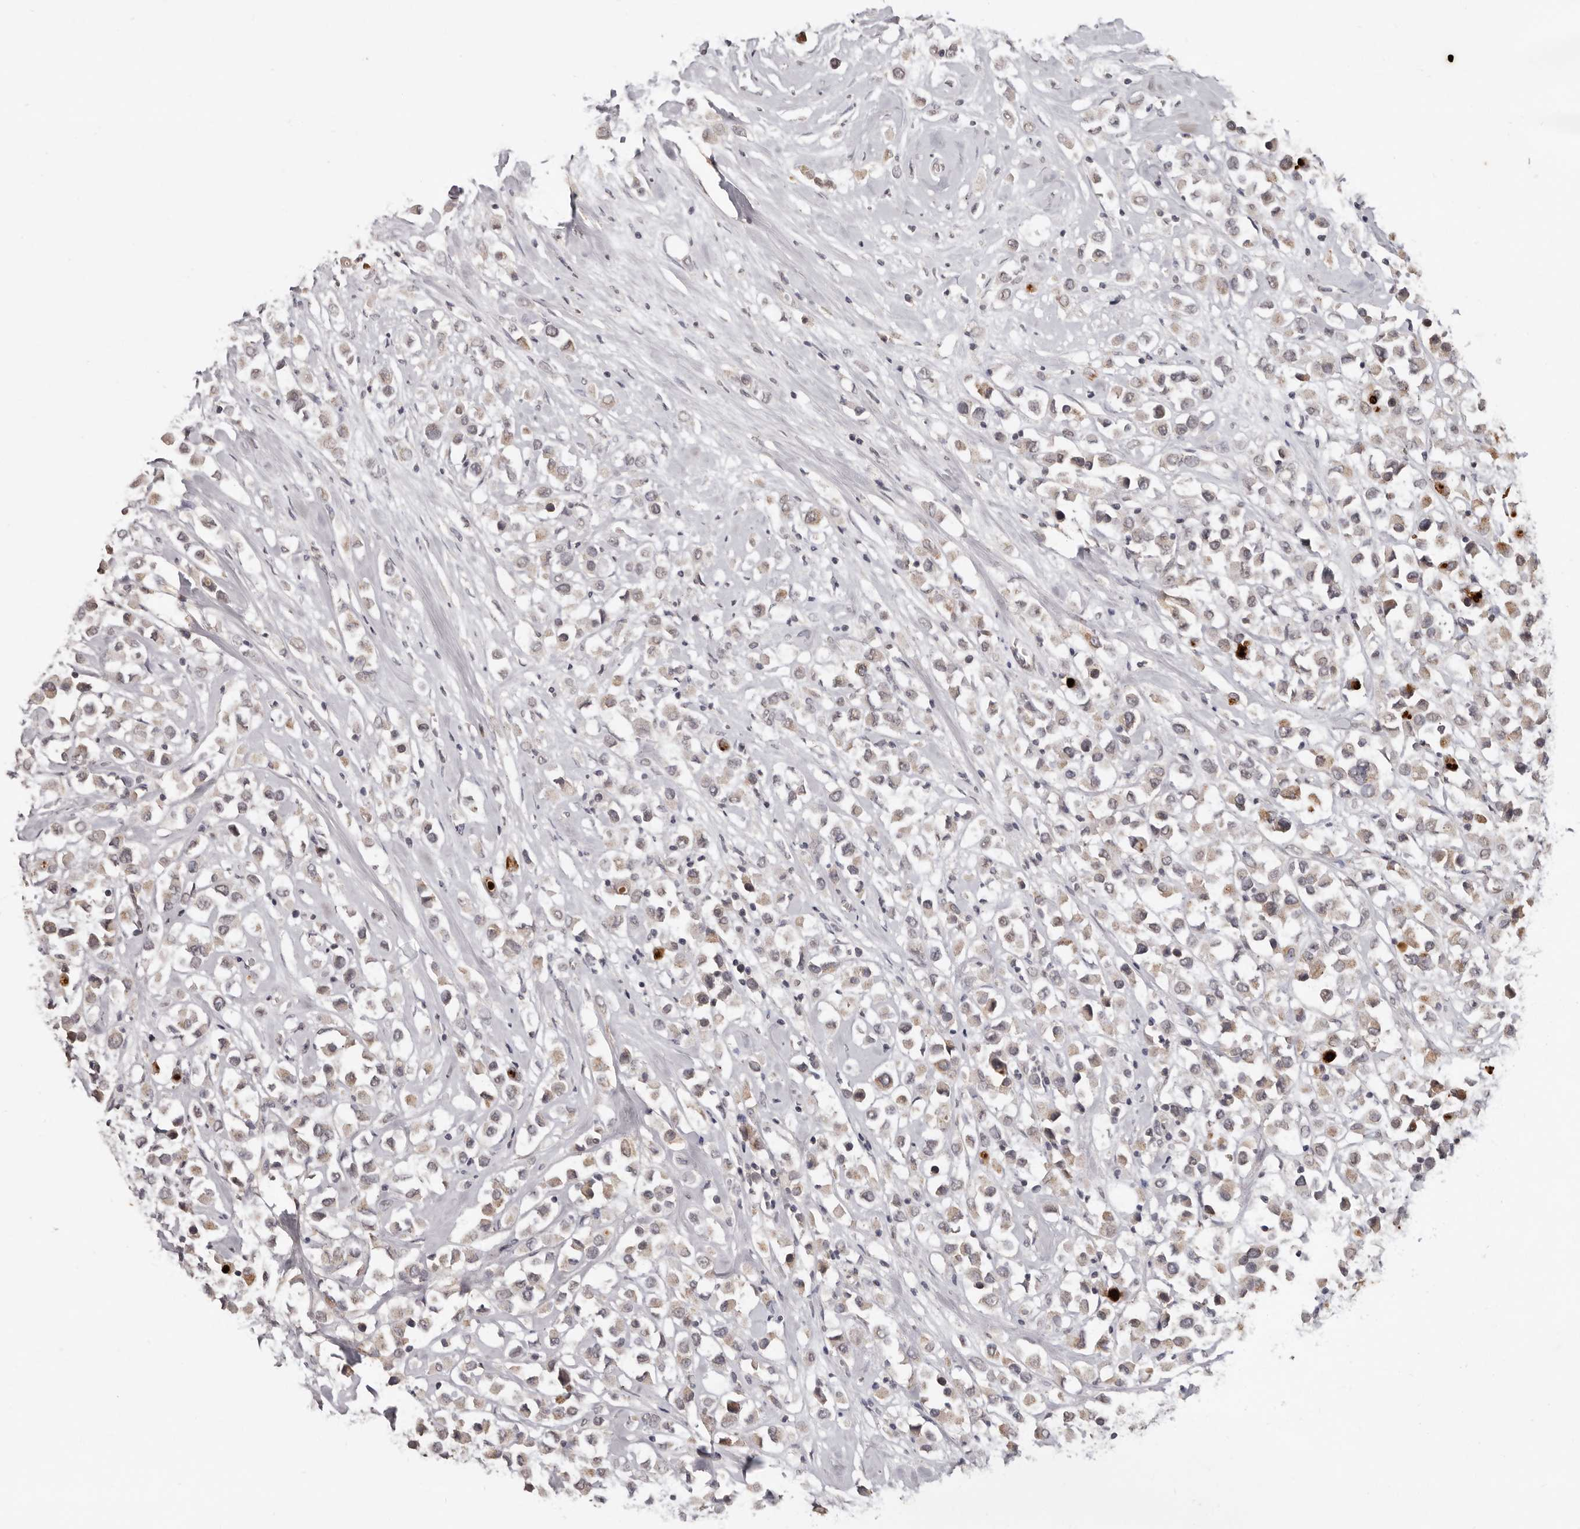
{"staining": {"intensity": "weak", "quantity": ">75%", "location": "cytoplasmic/membranous"}, "tissue": "breast cancer", "cell_type": "Tumor cells", "image_type": "cancer", "snomed": [{"axis": "morphology", "description": "Duct carcinoma"}, {"axis": "topography", "description": "Breast"}], "caption": "Immunohistochemical staining of human breast cancer (intraductal carcinoma) displays weak cytoplasmic/membranous protein expression in about >75% of tumor cells. The protein is stained brown, and the nuclei are stained in blue (DAB IHC with brightfield microscopy, high magnification).", "gene": "LINGO2", "patient": {"sex": "female", "age": 61}}